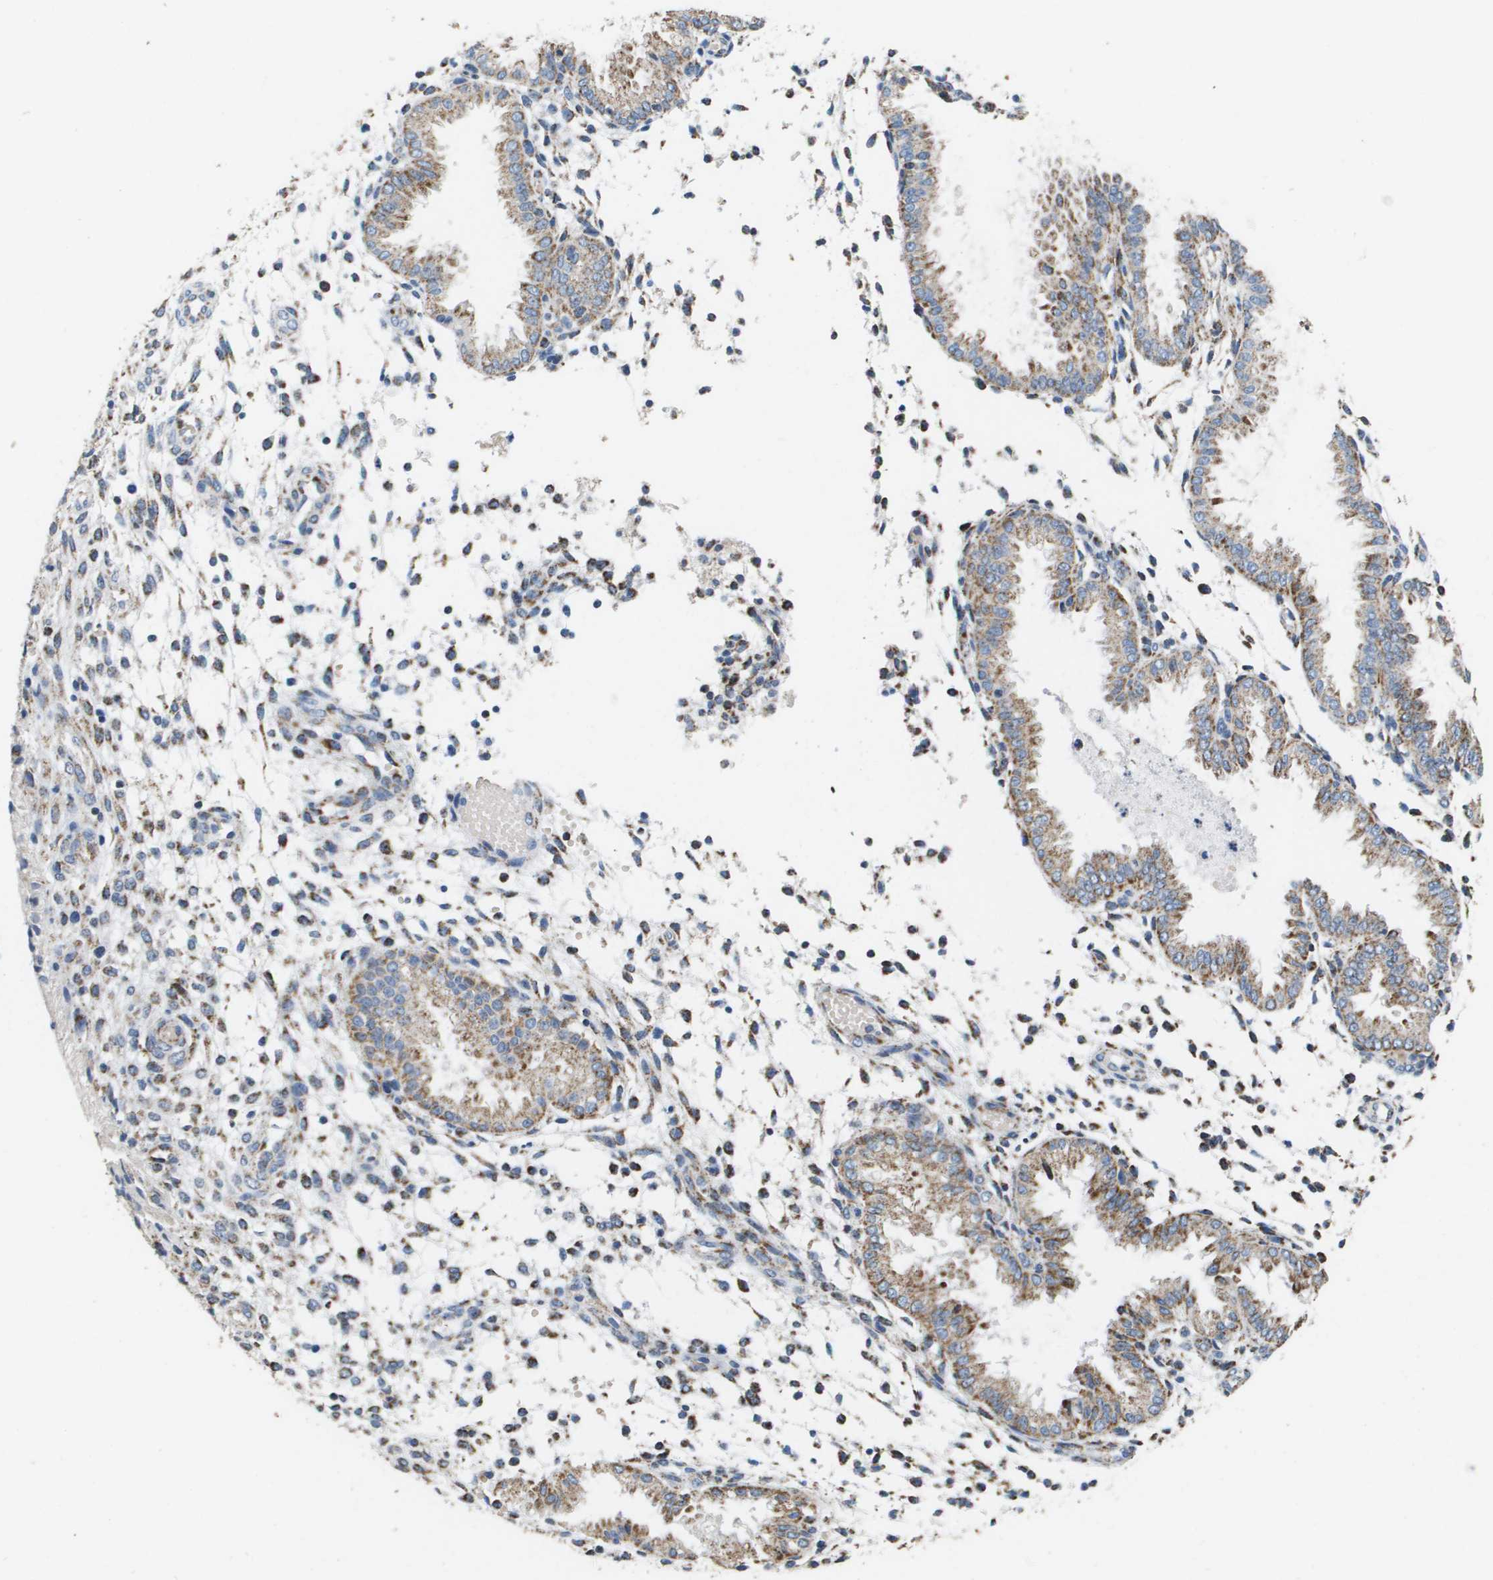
{"staining": {"intensity": "moderate", "quantity": "<25%", "location": "cytoplasmic/membranous"}, "tissue": "endometrium", "cell_type": "Cells in endometrial stroma", "image_type": "normal", "snomed": [{"axis": "morphology", "description": "Normal tissue, NOS"}, {"axis": "topography", "description": "Endometrium"}], "caption": "Endometrium stained with immunohistochemistry demonstrates moderate cytoplasmic/membranous staining in about <25% of cells in endometrial stroma. The staining was performed using DAB (3,3'-diaminobenzidine) to visualize the protein expression in brown, while the nuclei were stained in blue with hematoxylin (Magnification: 20x).", "gene": "ATP5F1B", "patient": {"sex": "female", "age": 33}}